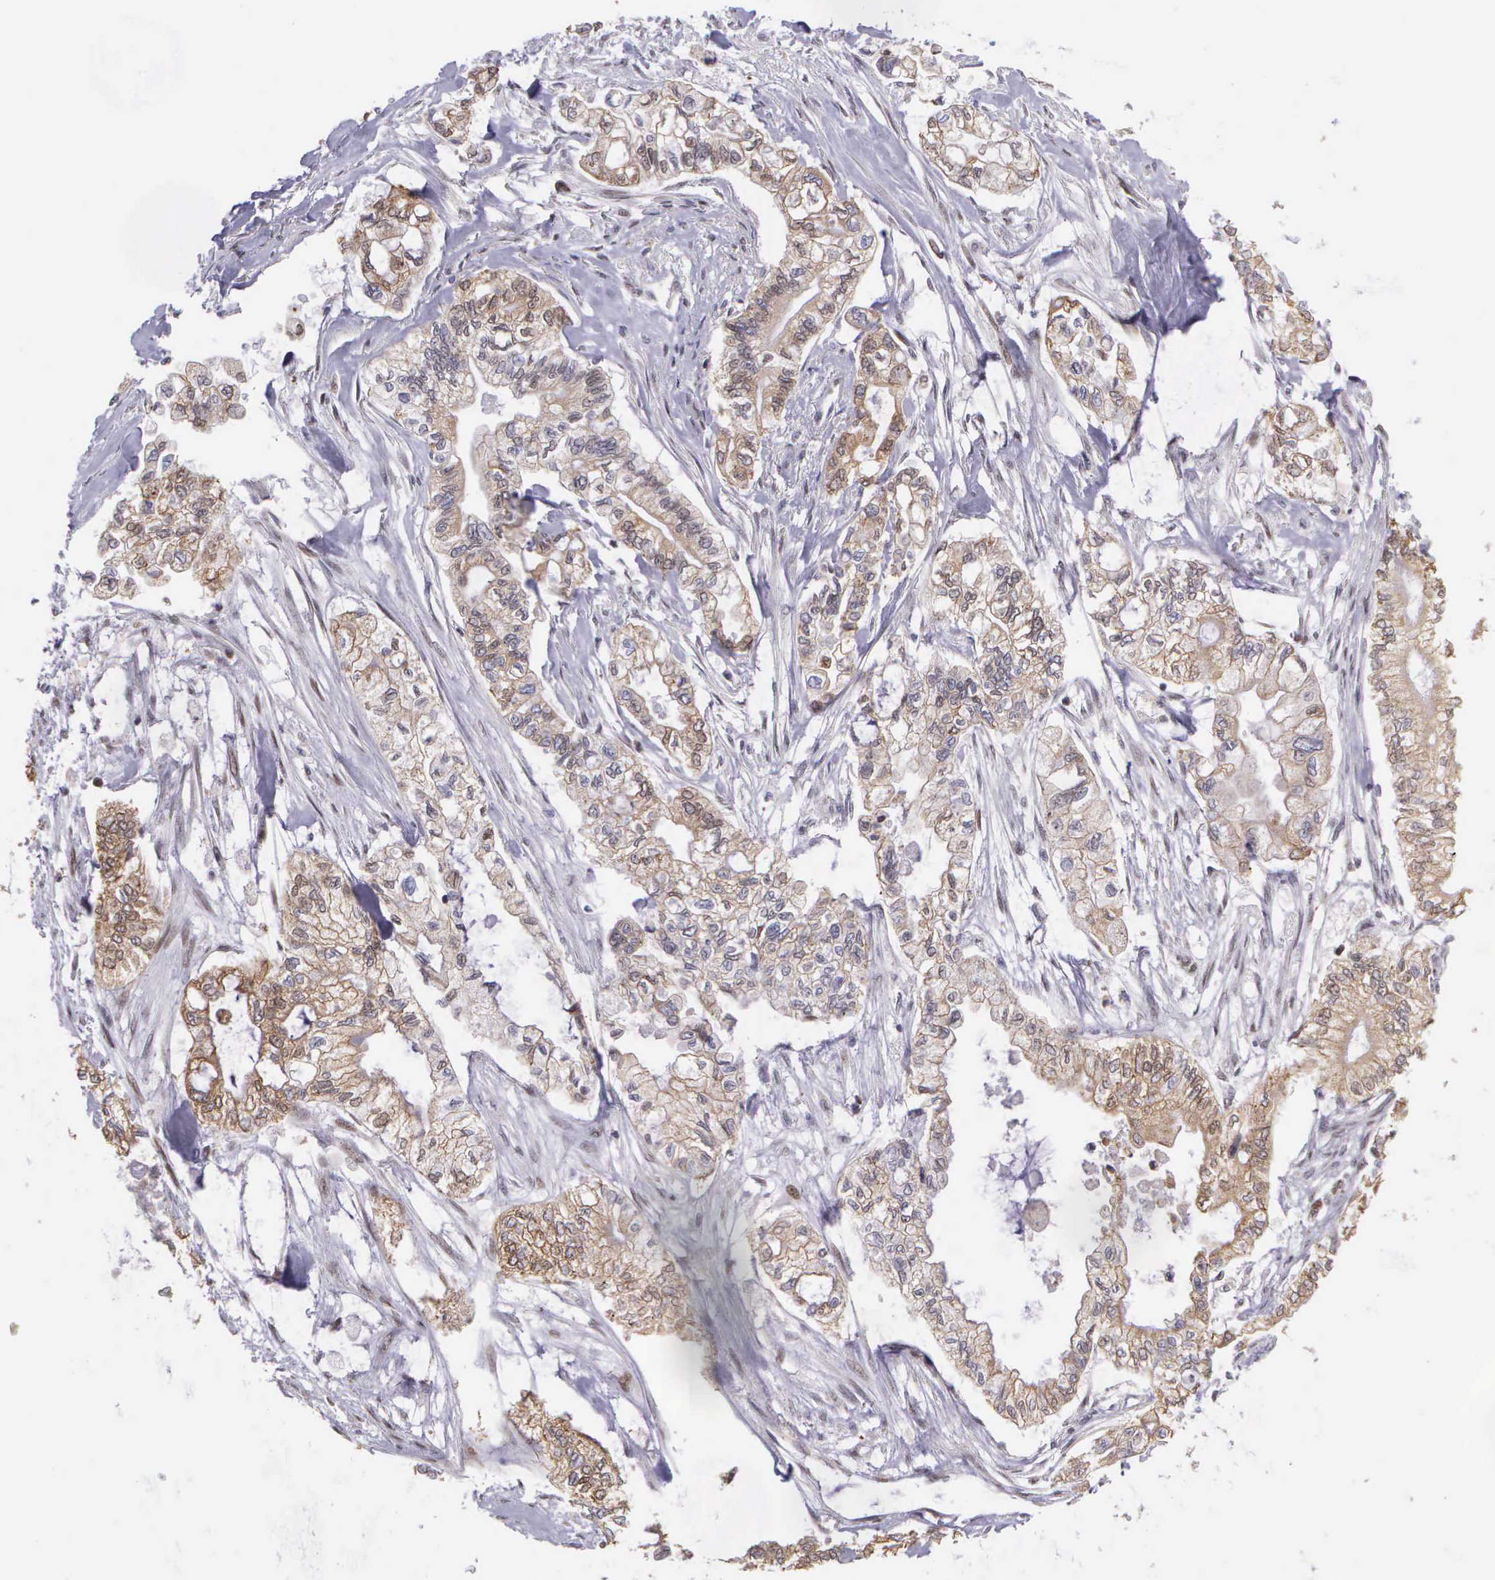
{"staining": {"intensity": "weak", "quantity": "25%-75%", "location": "cytoplasmic/membranous"}, "tissue": "pancreatic cancer", "cell_type": "Tumor cells", "image_type": "cancer", "snomed": [{"axis": "morphology", "description": "Adenocarcinoma, NOS"}, {"axis": "topography", "description": "Pancreas"}], "caption": "Adenocarcinoma (pancreatic) was stained to show a protein in brown. There is low levels of weak cytoplasmic/membranous expression in approximately 25%-75% of tumor cells.", "gene": "SLC25A21", "patient": {"sex": "male", "age": 79}}